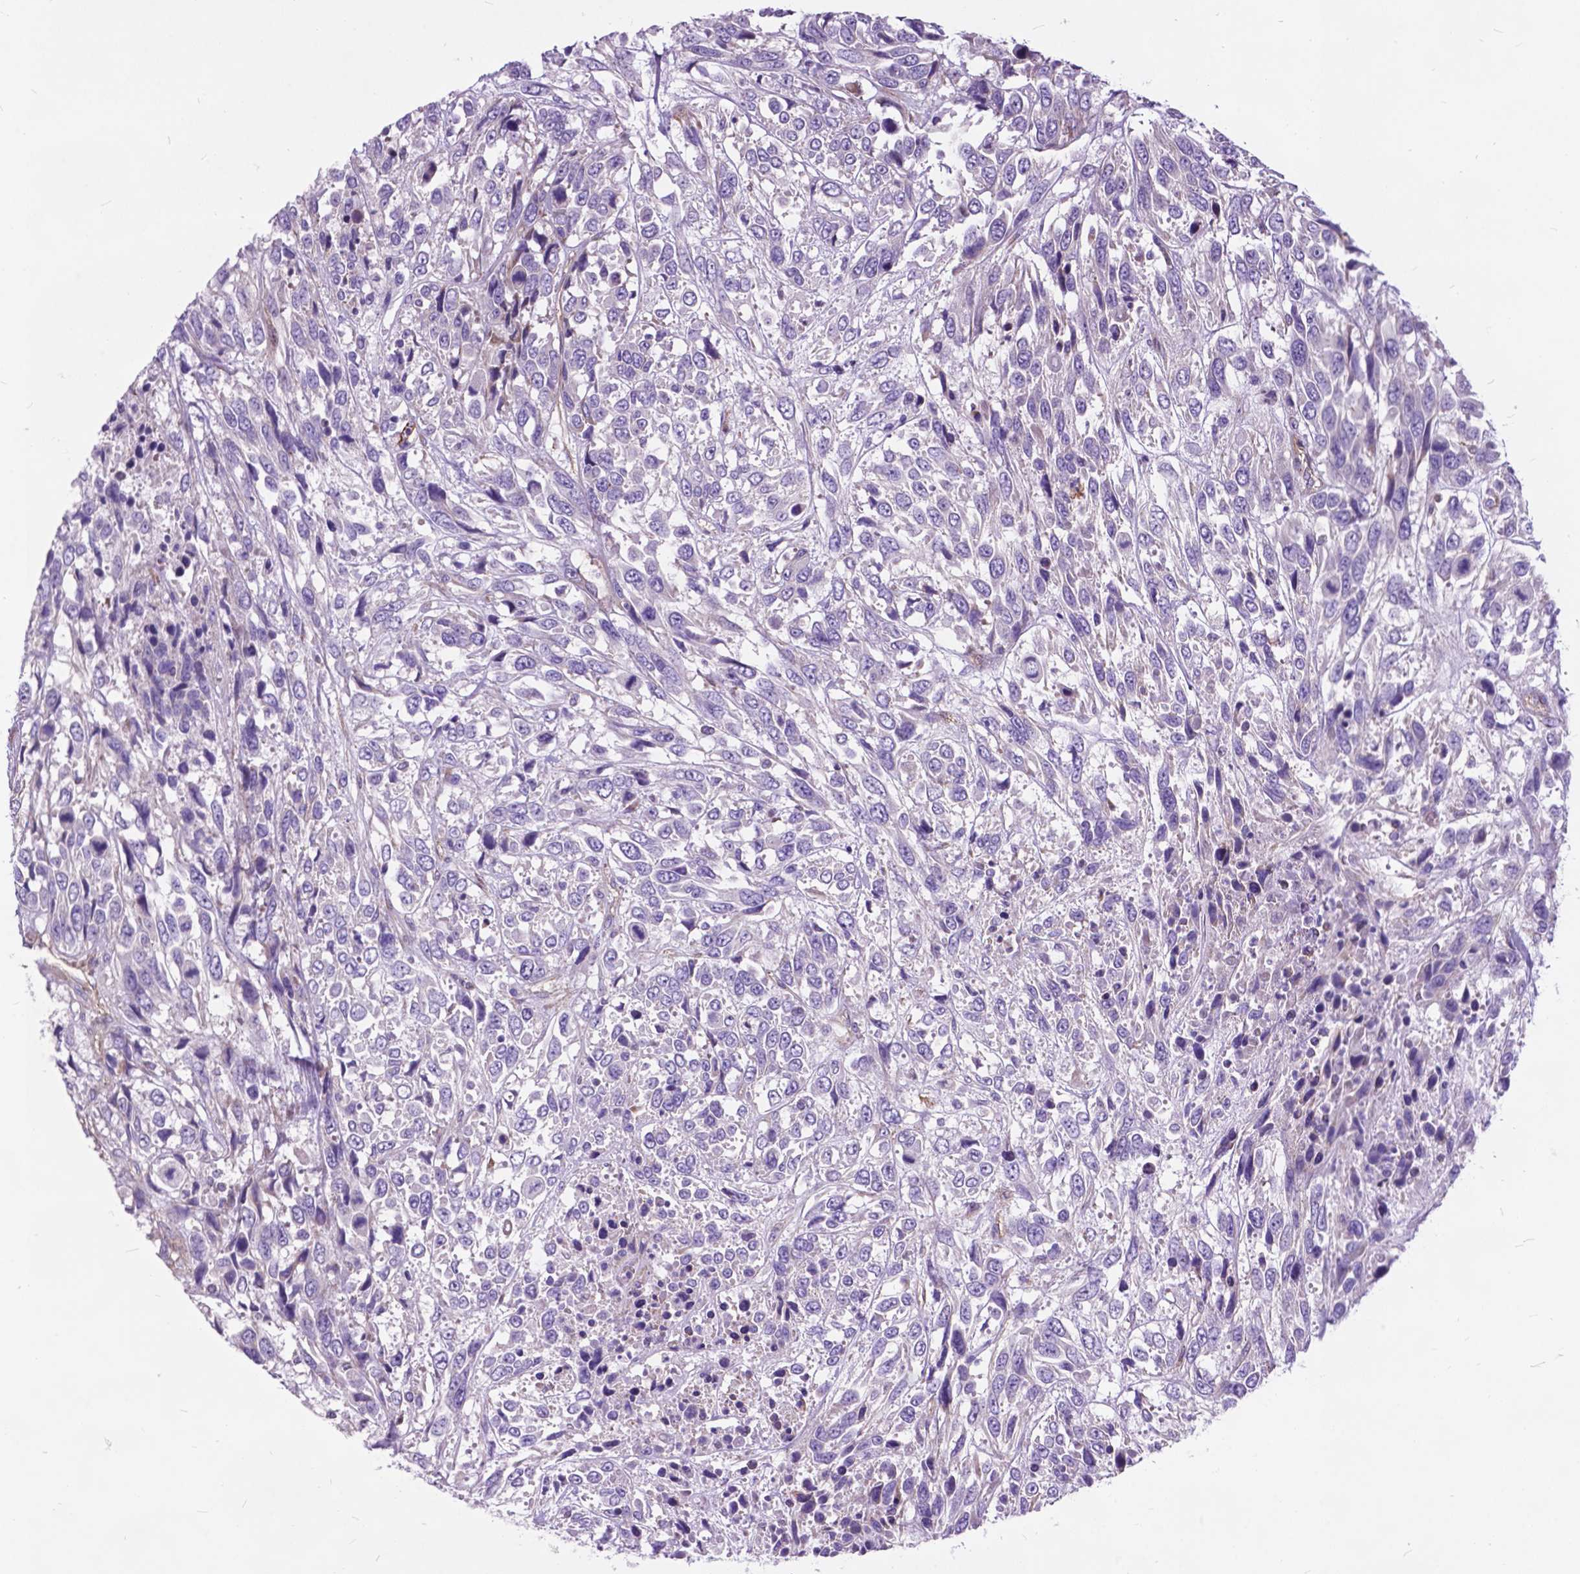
{"staining": {"intensity": "negative", "quantity": "none", "location": "none"}, "tissue": "urothelial cancer", "cell_type": "Tumor cells", "image_type": "cancer", "snomed": [{"axis": "morphology", "description": "Urothelial carcinoma, High grade"}, {"axis": "topography", "description": "Urinary bladder"}], "caption": "Immunohistochemistry of human high-grade urothelial carcinoma displays no staining in tumor cells. Brightfield microscopy of IHC stained with DAB (brown) and hematoxylin (blue), captured at high magnification.", "gene": "FLT4", "patient": {"sex": "female", "age": 70}}